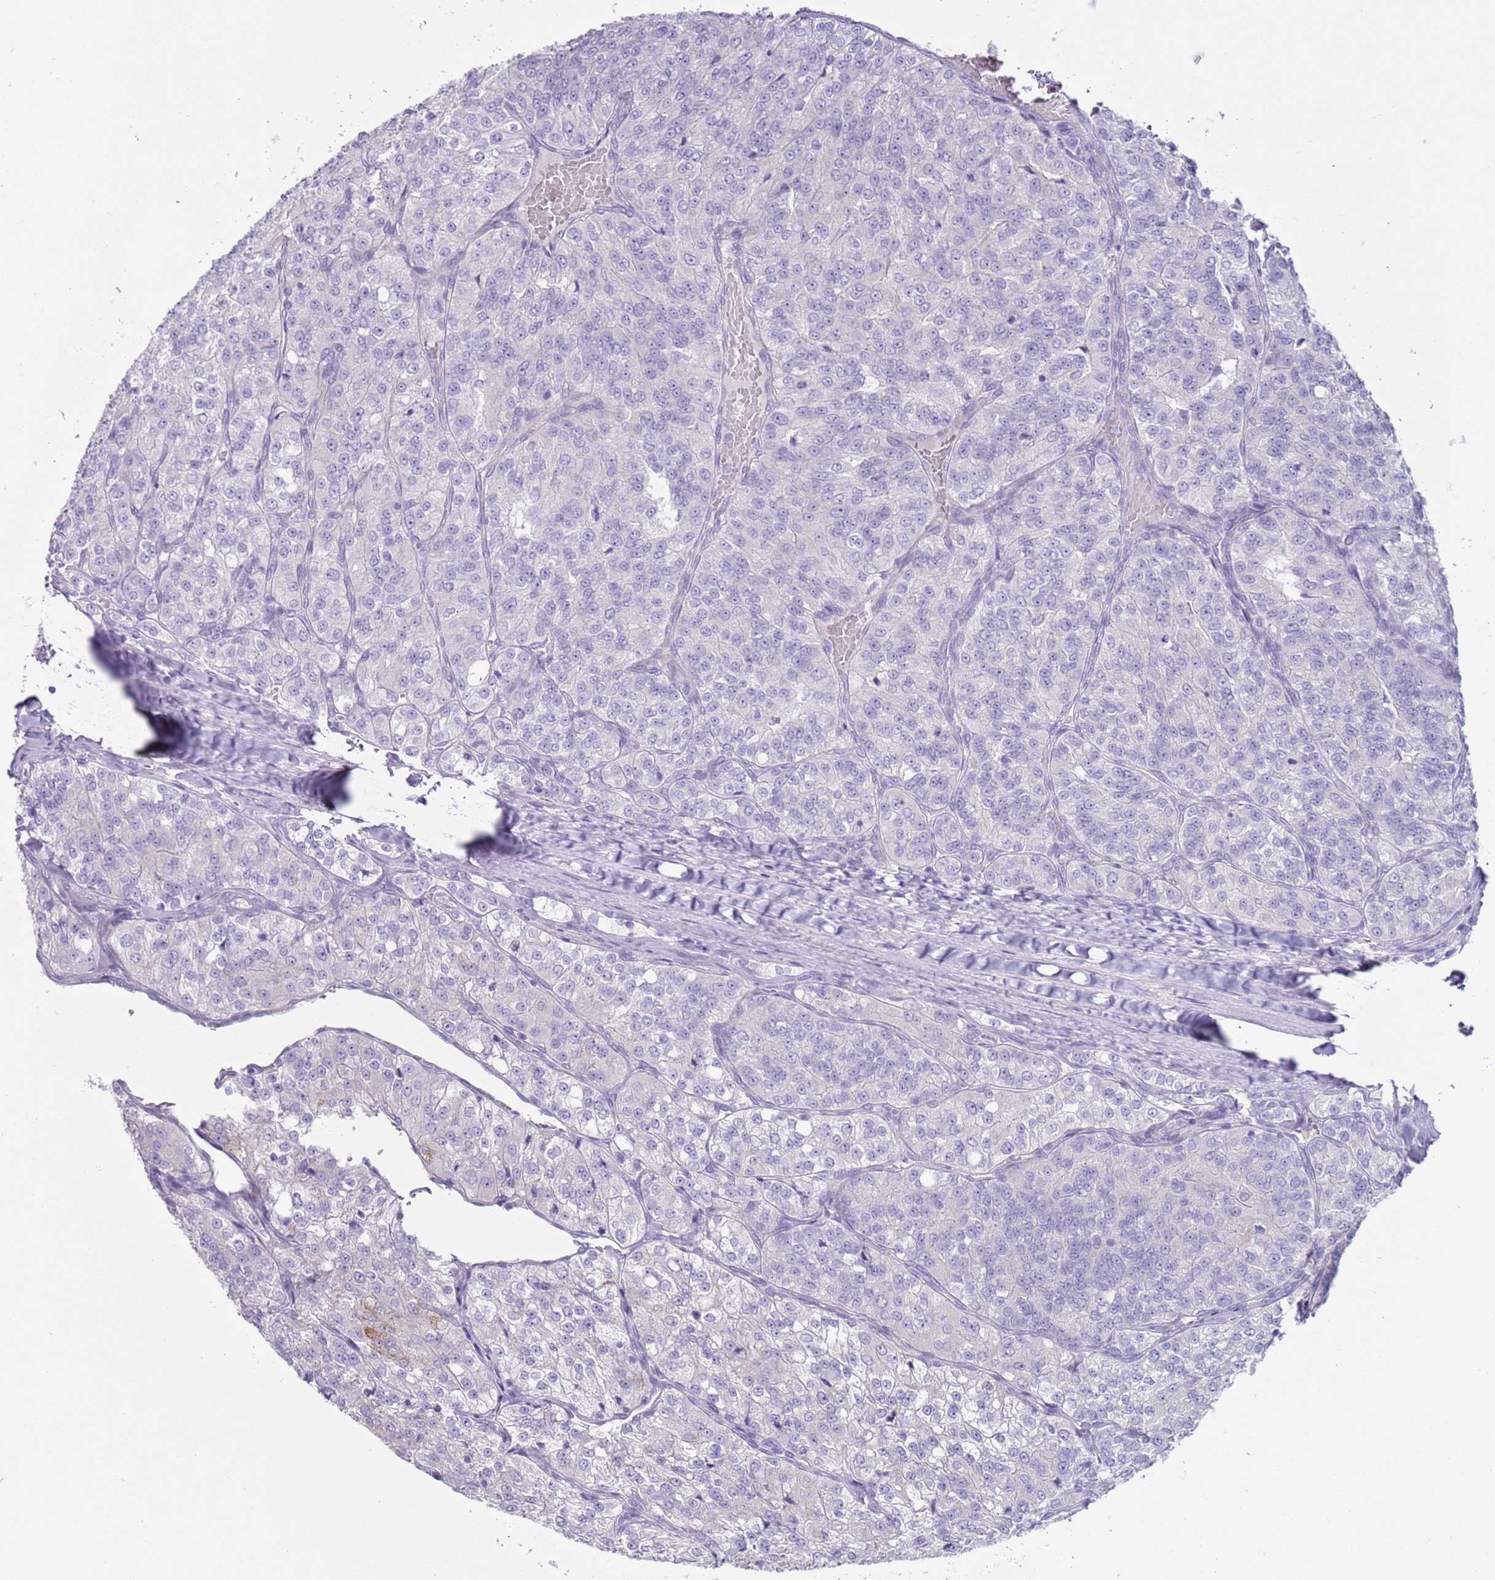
{"staining": {"intensity": "weak", "quantity": "<25%", "location": "cytoplasmic/membranous"}, "tissue": "renal cancer", "cell_type": "Tumor cells", "image_type": "cancer", "snomed": [{"axis": "morphology", "description": "Adenocarcinoma, NOS"}, {"axis": "topography", "description": "Kidney"}], "caption": "A photomicrograph of renal cancer (adenocarcinoma) stained for a protein demonstrates no brown staining in tumor cells. The staining is performed using DAB brown chromogen with nuclei counter-stained in using hematoxylin.", "gene": "NPAP1", "patient": {"sex": "female", "age": 63}}